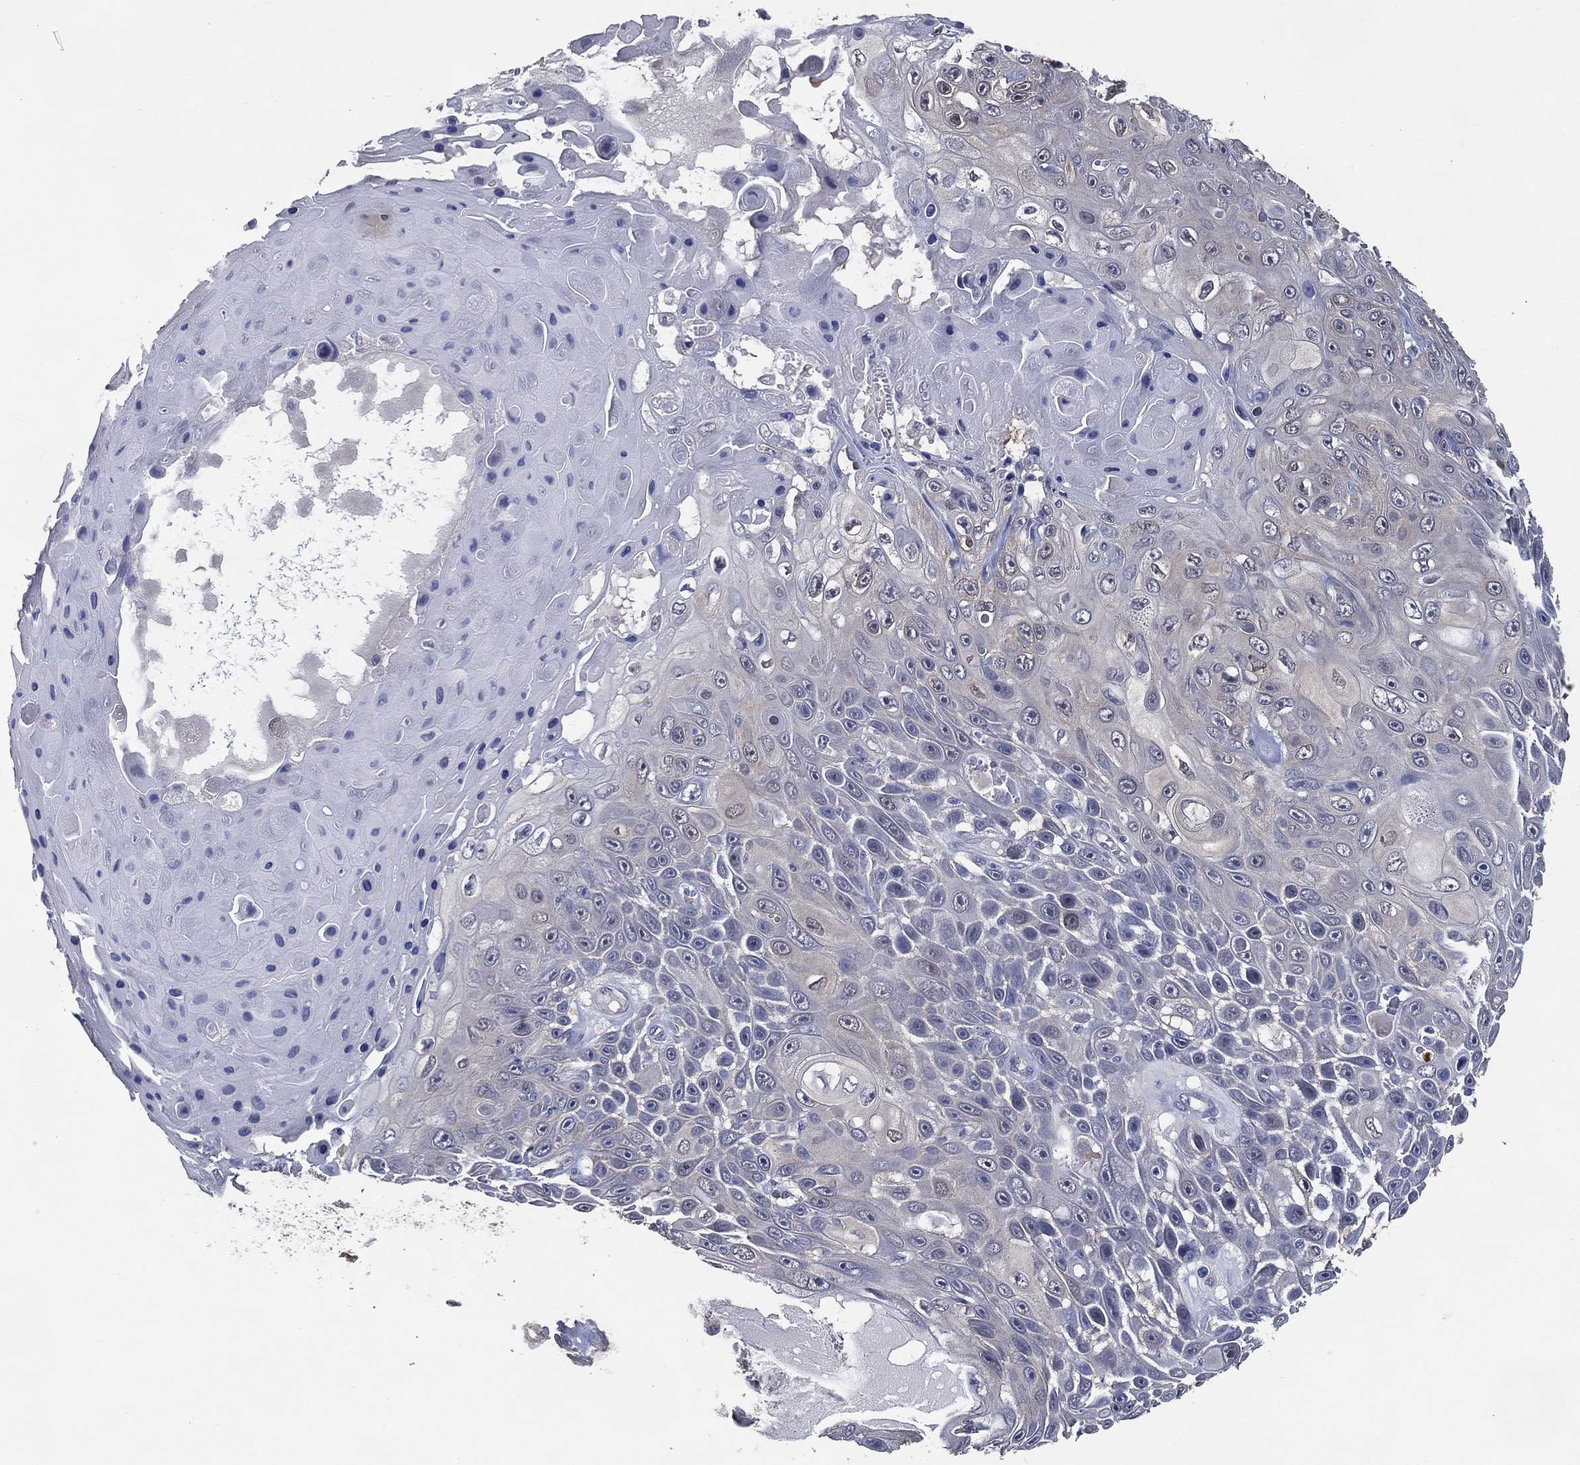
{"staining": {"intensity": "negative", "quantity": "none", "location": "none"}, "tissue": "skin cancer", "cell_type": "Tumor cells", "image_type": "cancer", "snomed": [{"axis": "morphology", "description": "Squamous cell carcinoma, NOS"}, {"axis": "topography", "description": "Skin"}], "caption": "Skin squamous cell carcinoma stained for a protein using IHC demonstrates no expression tumor cells.", "gene": "AK1", "patient": {"sex": "male", "age": 82}}